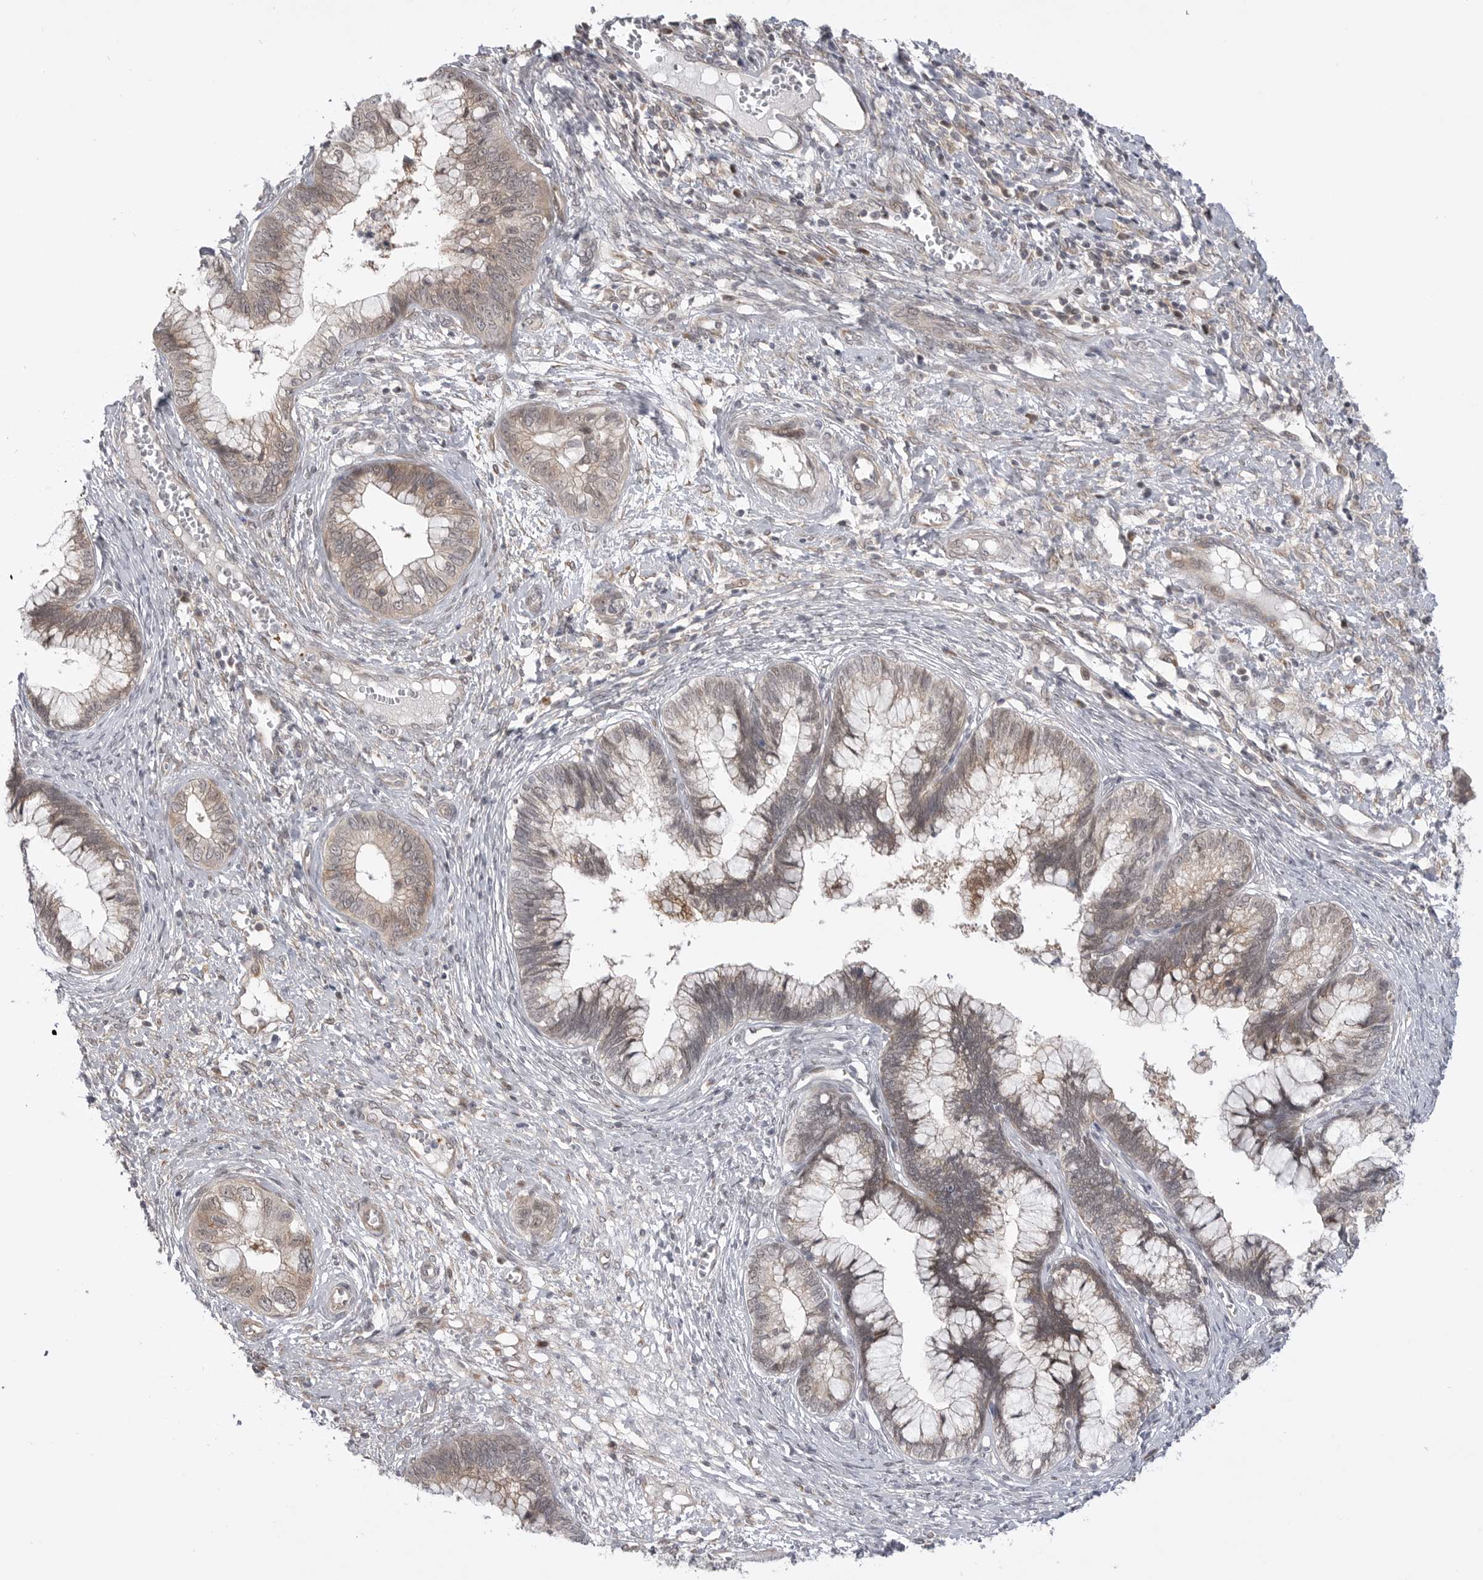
{"staining": {"intensity": "weak", "quantity": ">75%", "location": "cytoplasmic/membranous"}, "tissue": "cervical cancer", "cell_type": "Tumor cells", "image_type": "cancer", "snomed": [{"axis": "morphology", "description": "Adenocarcinoma, NOS"}, {"axis": "topography", "description": "Cervix"}], "caption": "Immunohistochemical staining of human cervical cancer displays low levels of weak cytoplasmic/membranous positivity in about >75% of tumor cells.", "gene": "GGT6", "patient": {"sex": "female", "age": 44}}